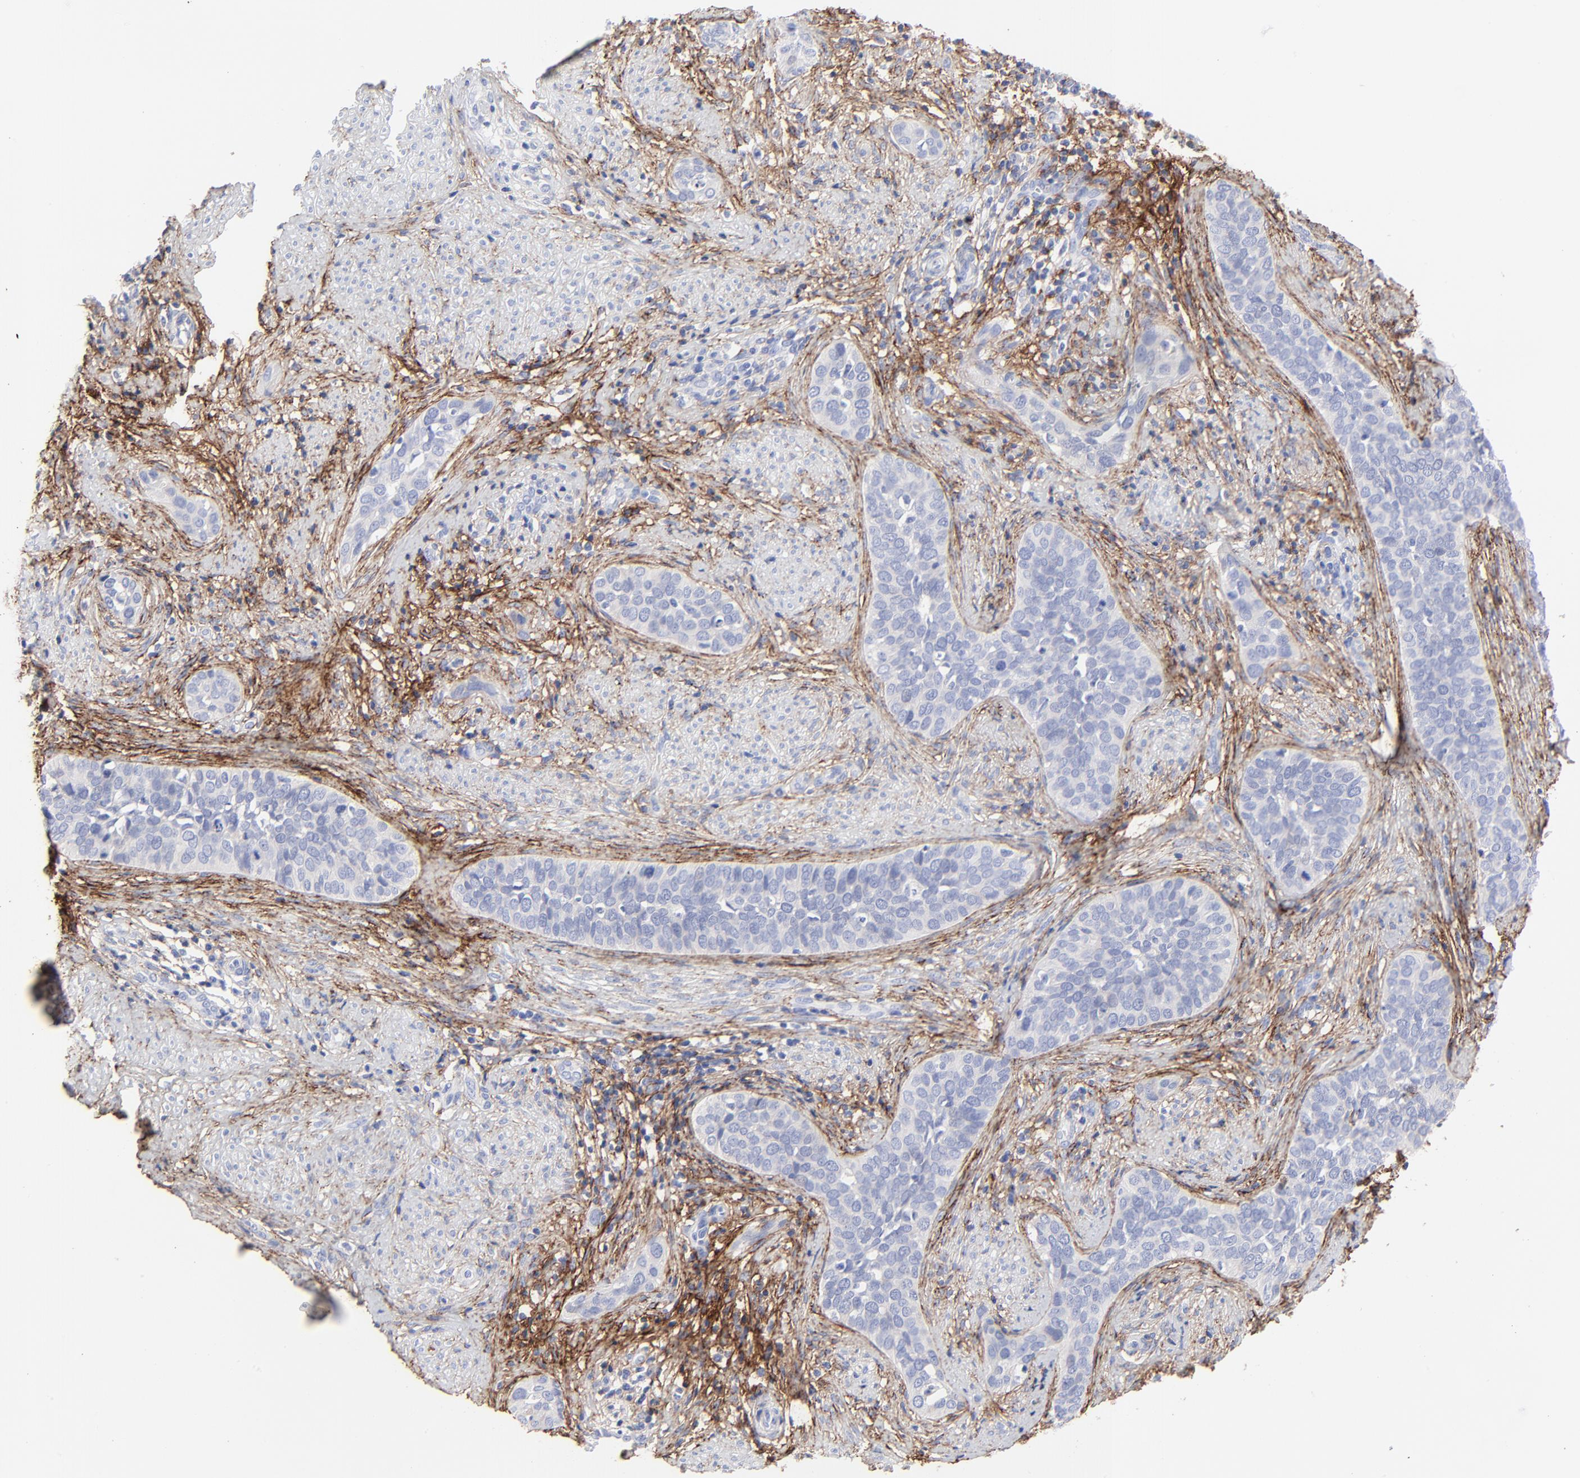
{"staining": {"intensity": "negative", "quantity": "none", "location": "none"}, "tissue": "cervical cancer", "cell_type": "Tumor cells", "image_type": "cancer", "snomed": [{"axis": "morphology", "description": "Squamous cell carcinoma, NOS"}, {"axis": "topography", "description": "Cervix"}], "caption": "There is no significant expression in tumor cells of squamous cell carcinoma (cervical).", "gene": "FBLN2", "patient": {"sex": "female", "age": 31}}